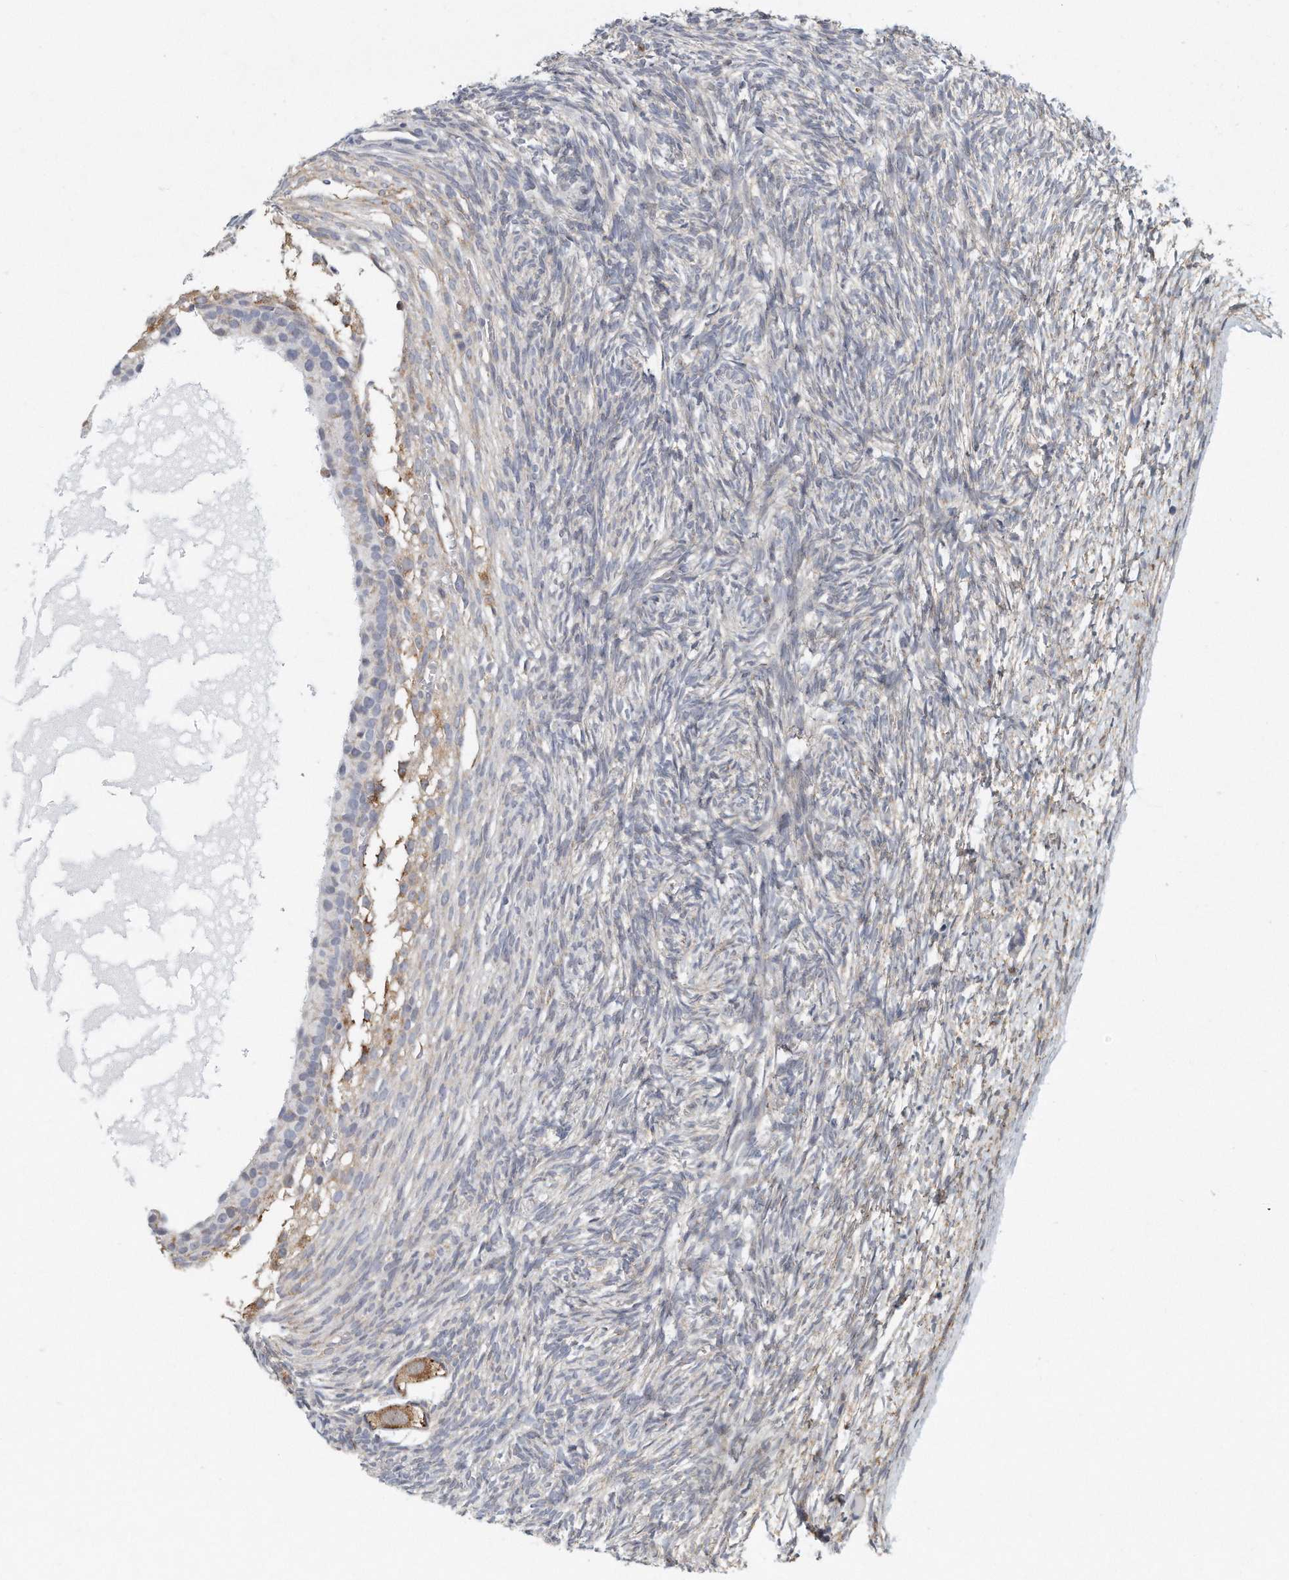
{"staining": {"intensity": "moderate", "quantity": ">75%", "location": "cytoplasmic/membranous"}, "tissue": "ovary", "cell_type": "Follicle cells", "image_type": "normal", "snomed": [{"axis": "morphology", "description": "Normal tissue, NOS"}, {"axis": "topography", "description": "Ovary"}], "caption": "A brown stain highlights moderate cytoplasmic/membranous positivity of a protein in follicle cells of normal human ovary. Immunohistochemistry stains the protein of interest in brown and the nuclei are stained blue.", "gene": "VLDLR", "patient": {"sex": "female", "age": 34}}